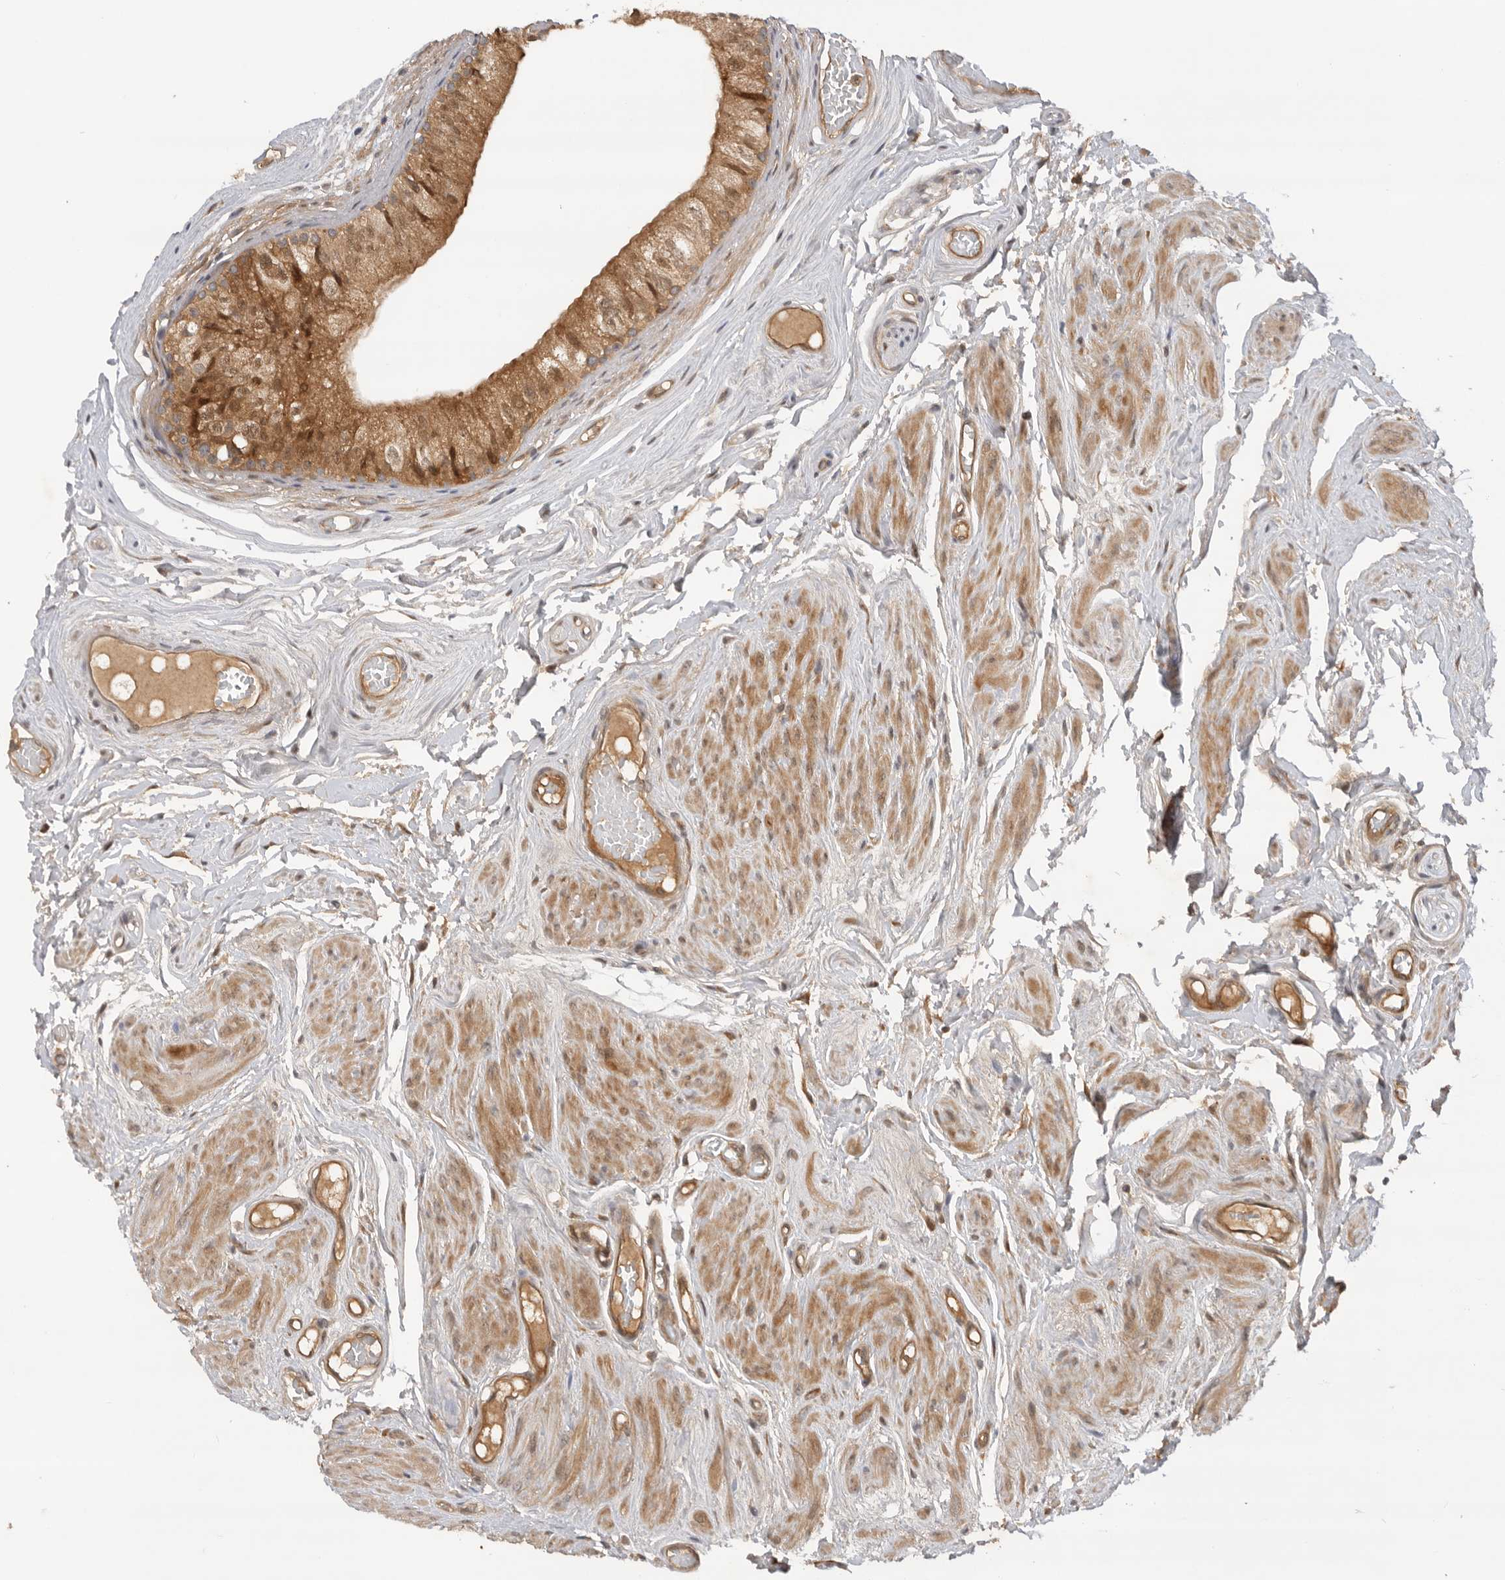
{"staining": {"intensity": "moderate", "quantity": ">75%", "location": "cytoplasmic/membranous"}, "tissue": "epididymis", "cell_type": "Glandular cells", "image_type": "normal", "snomed": [{"axis": "morphology", "description": "Normal tissue, NOS"}, {"axis": "topography", "description": "Epididymis"}], "caption": "Protein expression analysis of benign epididymis displays moderate cytoplasmic/membranous expression in about >75% of glandular cells.", "gene": "DCAF8", "patient": {"sex": "male", "age": 79}}